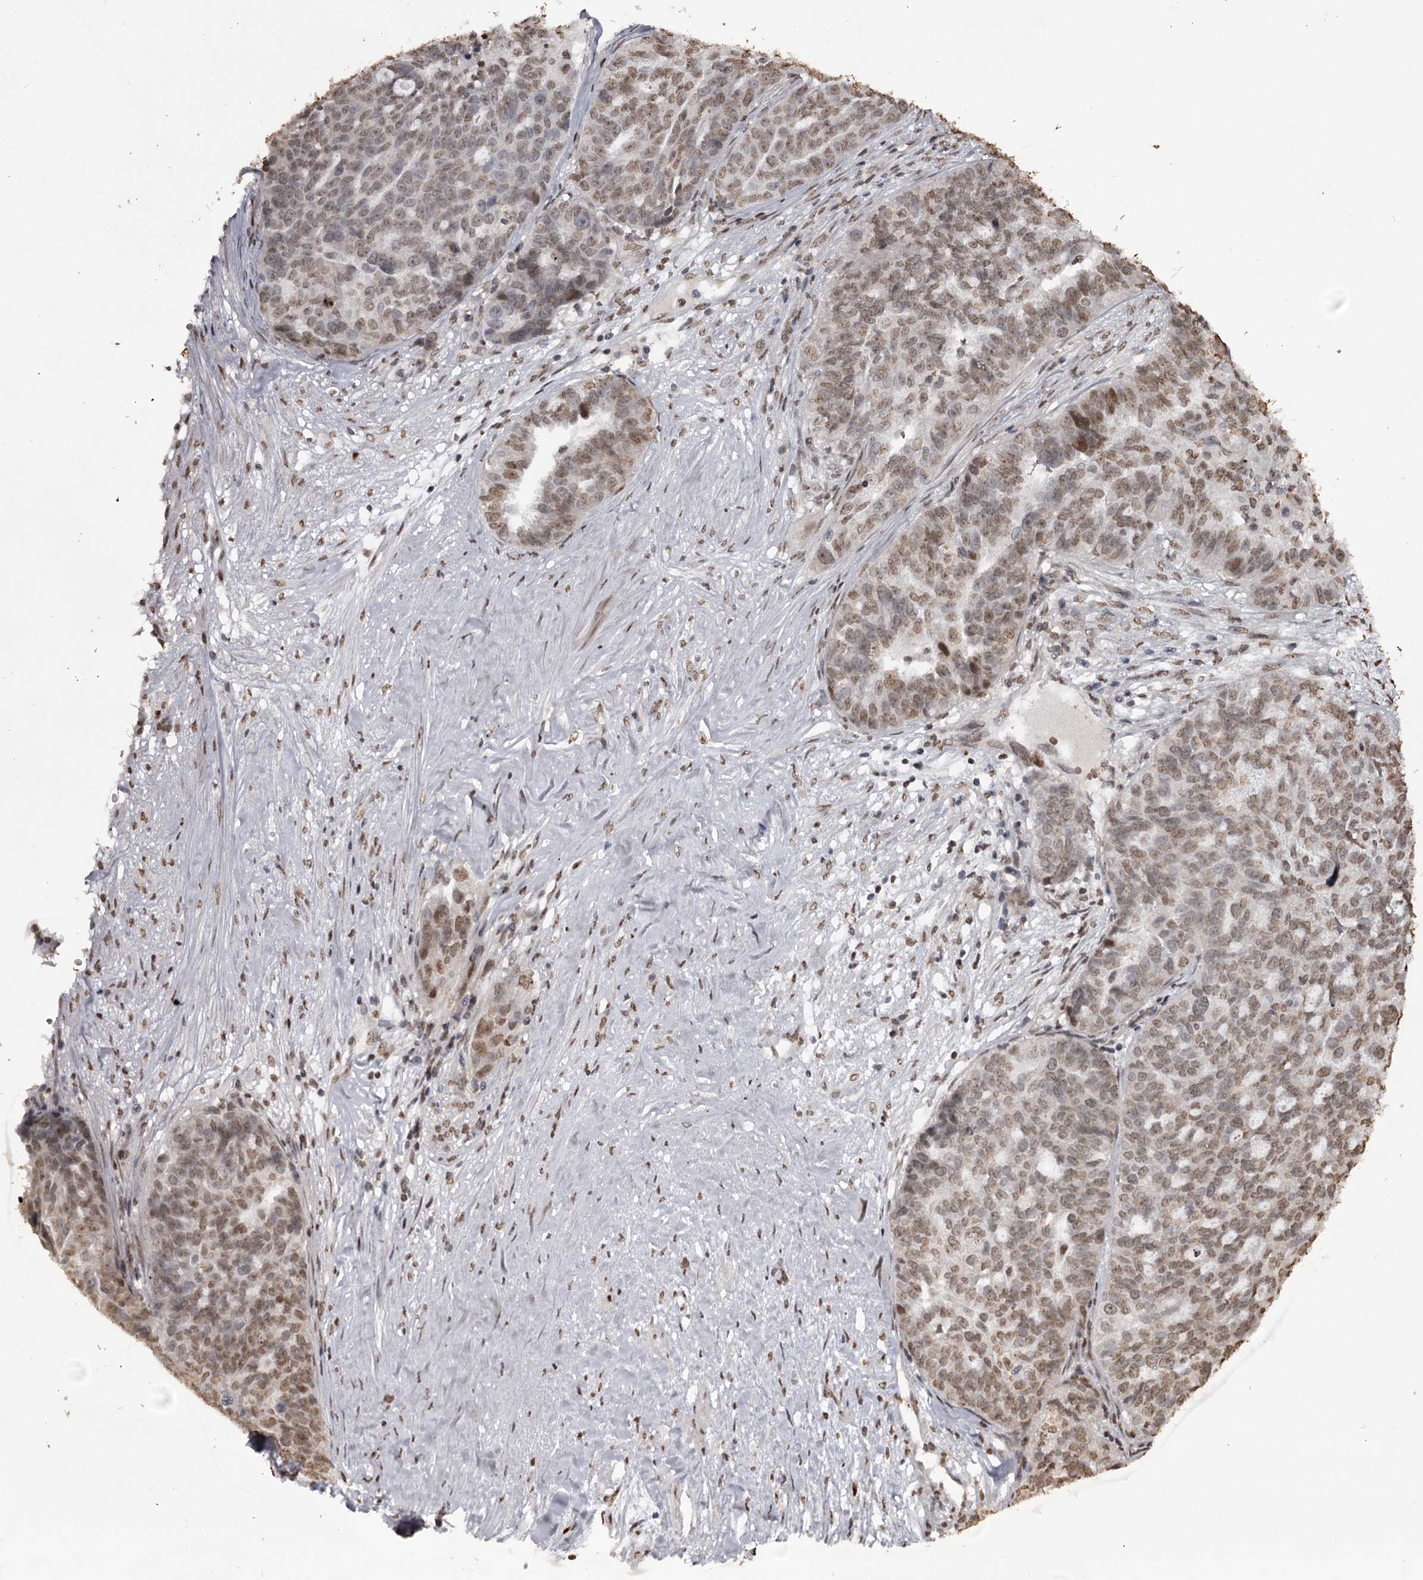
{"staining": {"intensity": "moderate", "quantity": ">75%", "location": "nuclear"}, "tissue": "ovarian cancer", "cell_type": "Tumor cells", "image_type": "cancer", "snomed": [{"axis": "morphology", "description": "Cystadenocarcinoma, serous, NOS"}, {"axis": "topography", "description": "Ovary"}], "caption": "A high-resolution micrograph shows IHC staining of ovarian cancer, which shows moderate nuclear expression in approximately >75% of tumor cells. (DAB (3,3'-diaminobenzidine) IHC with brightfield microscopy, high magnification).", "gene": "THYN1", "patient": {"sex": "female", "age": 59}}